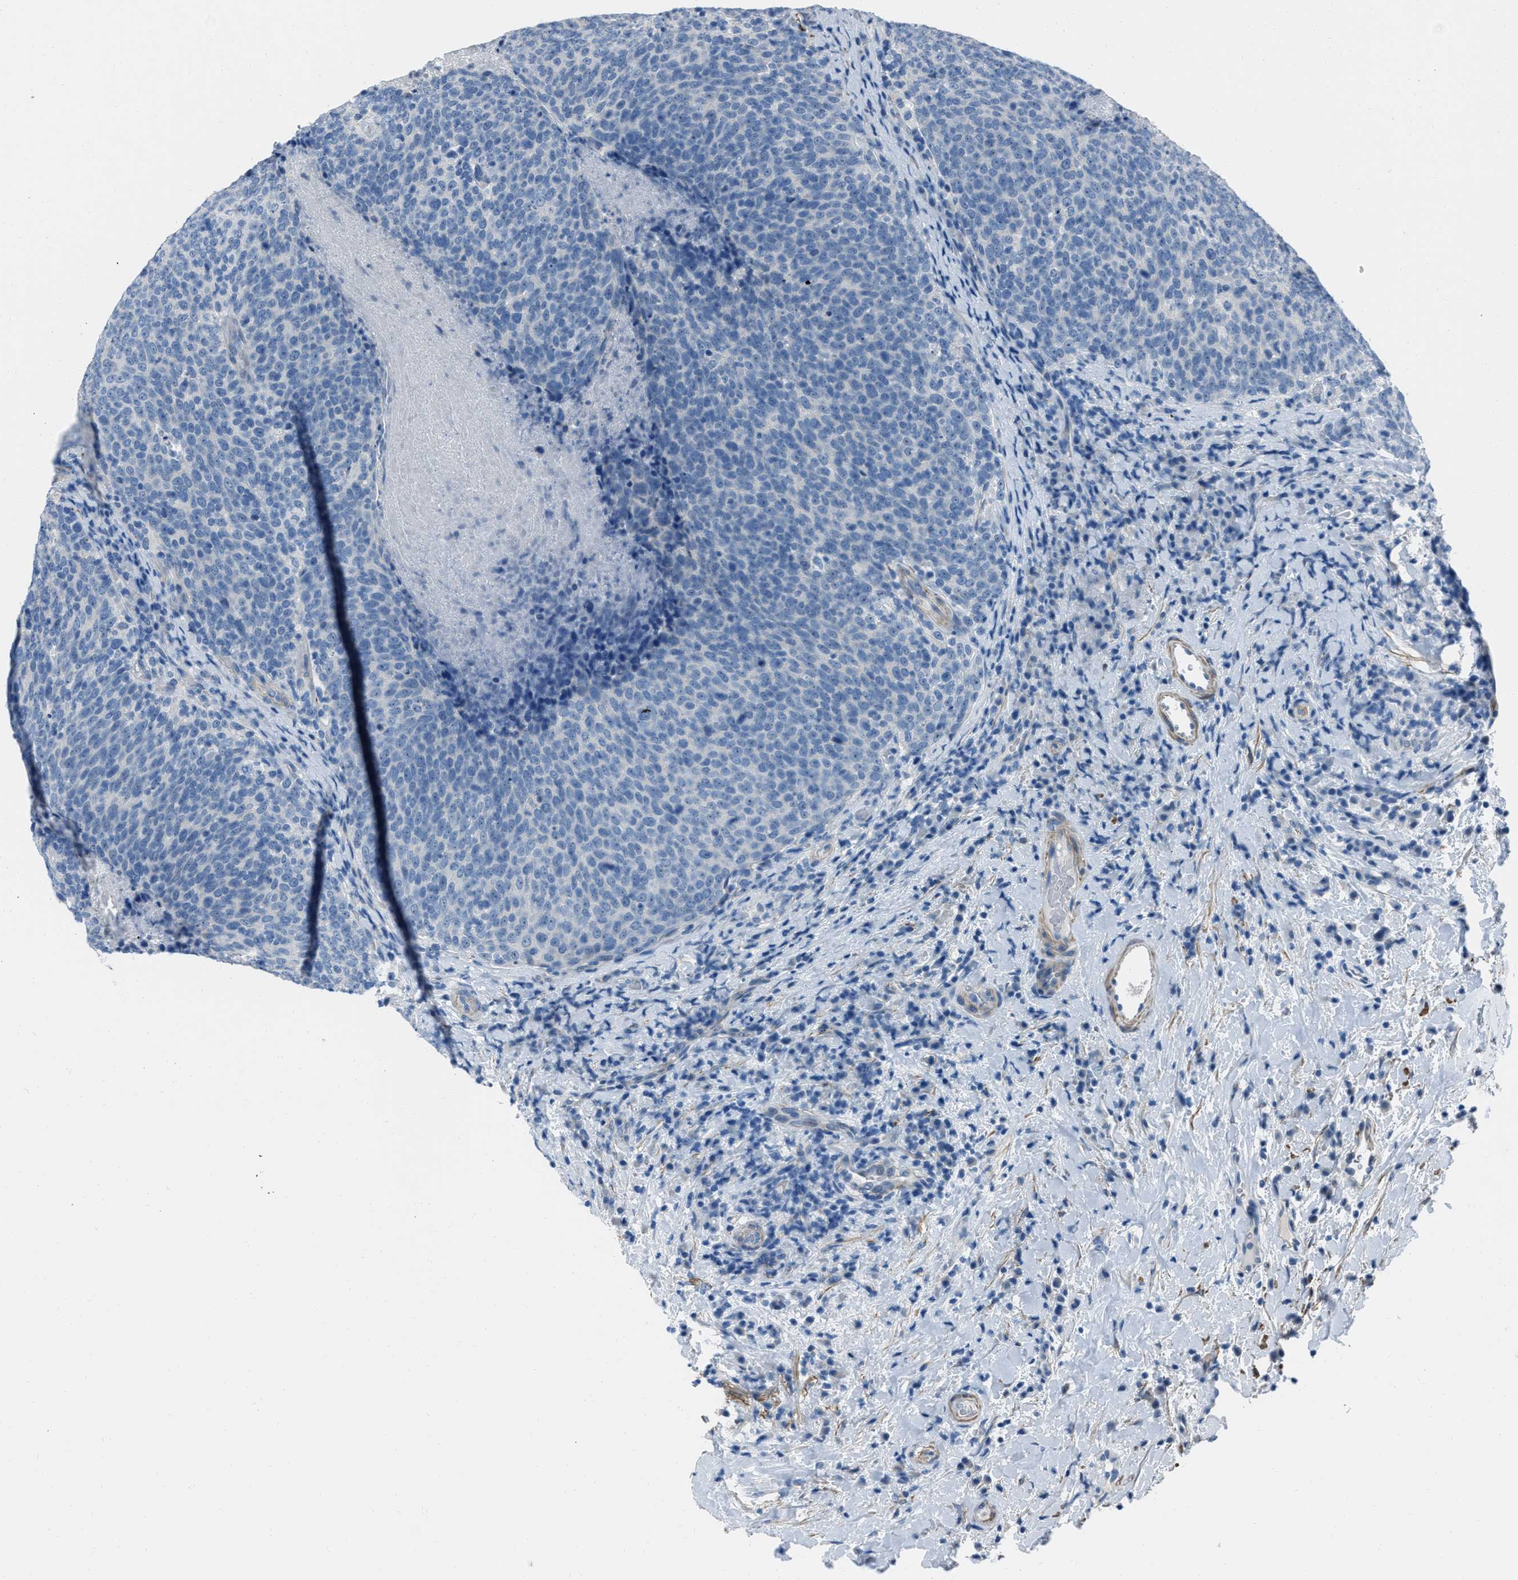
{"staining": {"intensity": "negative", "quantity": "none", "location": "none"}, "tissue": "head and neck cancer", "cell_type": "Tumor cells", "image_type": "cancer", "snomed": [{"axis": "morphology", "description": "Squamous cell carcinoma, NOS"}, {"axis": "morphology", "description": "Squamous cell carcinoma, metastatic, NOS"}, {"axis": "topography", "description": "Lymph node"}, {"axis": "topography", "description": "Head-Neck"}], "caption": "Immunohistochemistry (IHC) histopathology image of head and neck cancer (squamous cell carcinoma) stained for a protein (brown), which shows no expression in tumor cells.", "gene": "SPATC1L", "patient": {"sex": "male", "age": 62}}